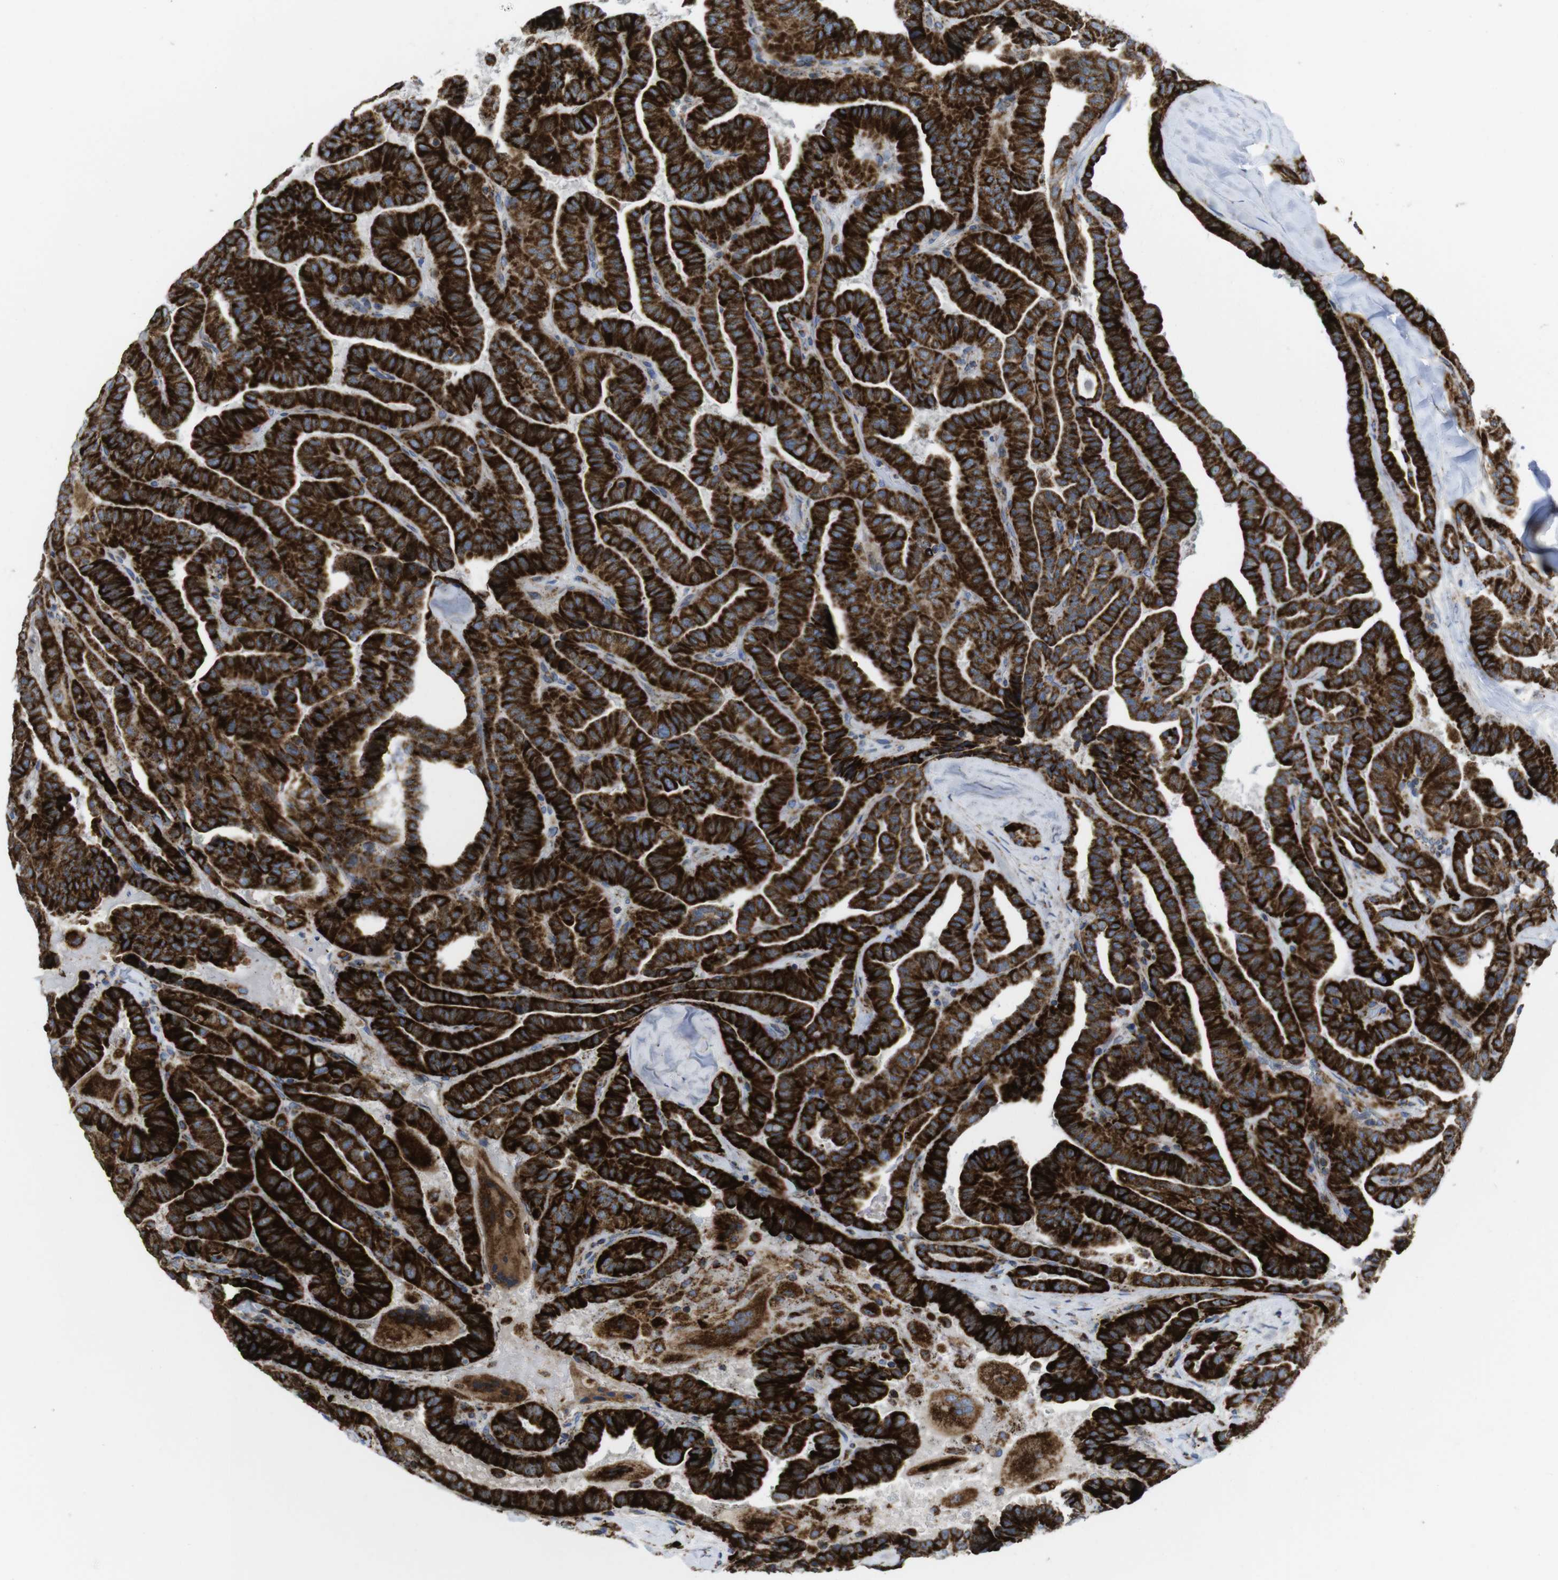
{"staining": {"intensity": "strong", "quantity": ">75%", "location": "cytoplasmic/membranous"}, "tissue": "thyroid cancer", "cell_type": "Tumor cells", "image_type": "cancer", "snomed": [{"axis": "morphology", "description": "Papillary adenocarcinoma, NOS"}, {"axis": "topography", "description": "Thyroid gland"}], "caption": "Human thyroid cancer (papillary adenocarcinoma) stained for a protein (brown) demonstrates strong cytoplasmic/membranous positive positivity in approximately >75% of tumor cells.", "gene": "TMEM192", "patient": {"sex": "male", "age": 77}}